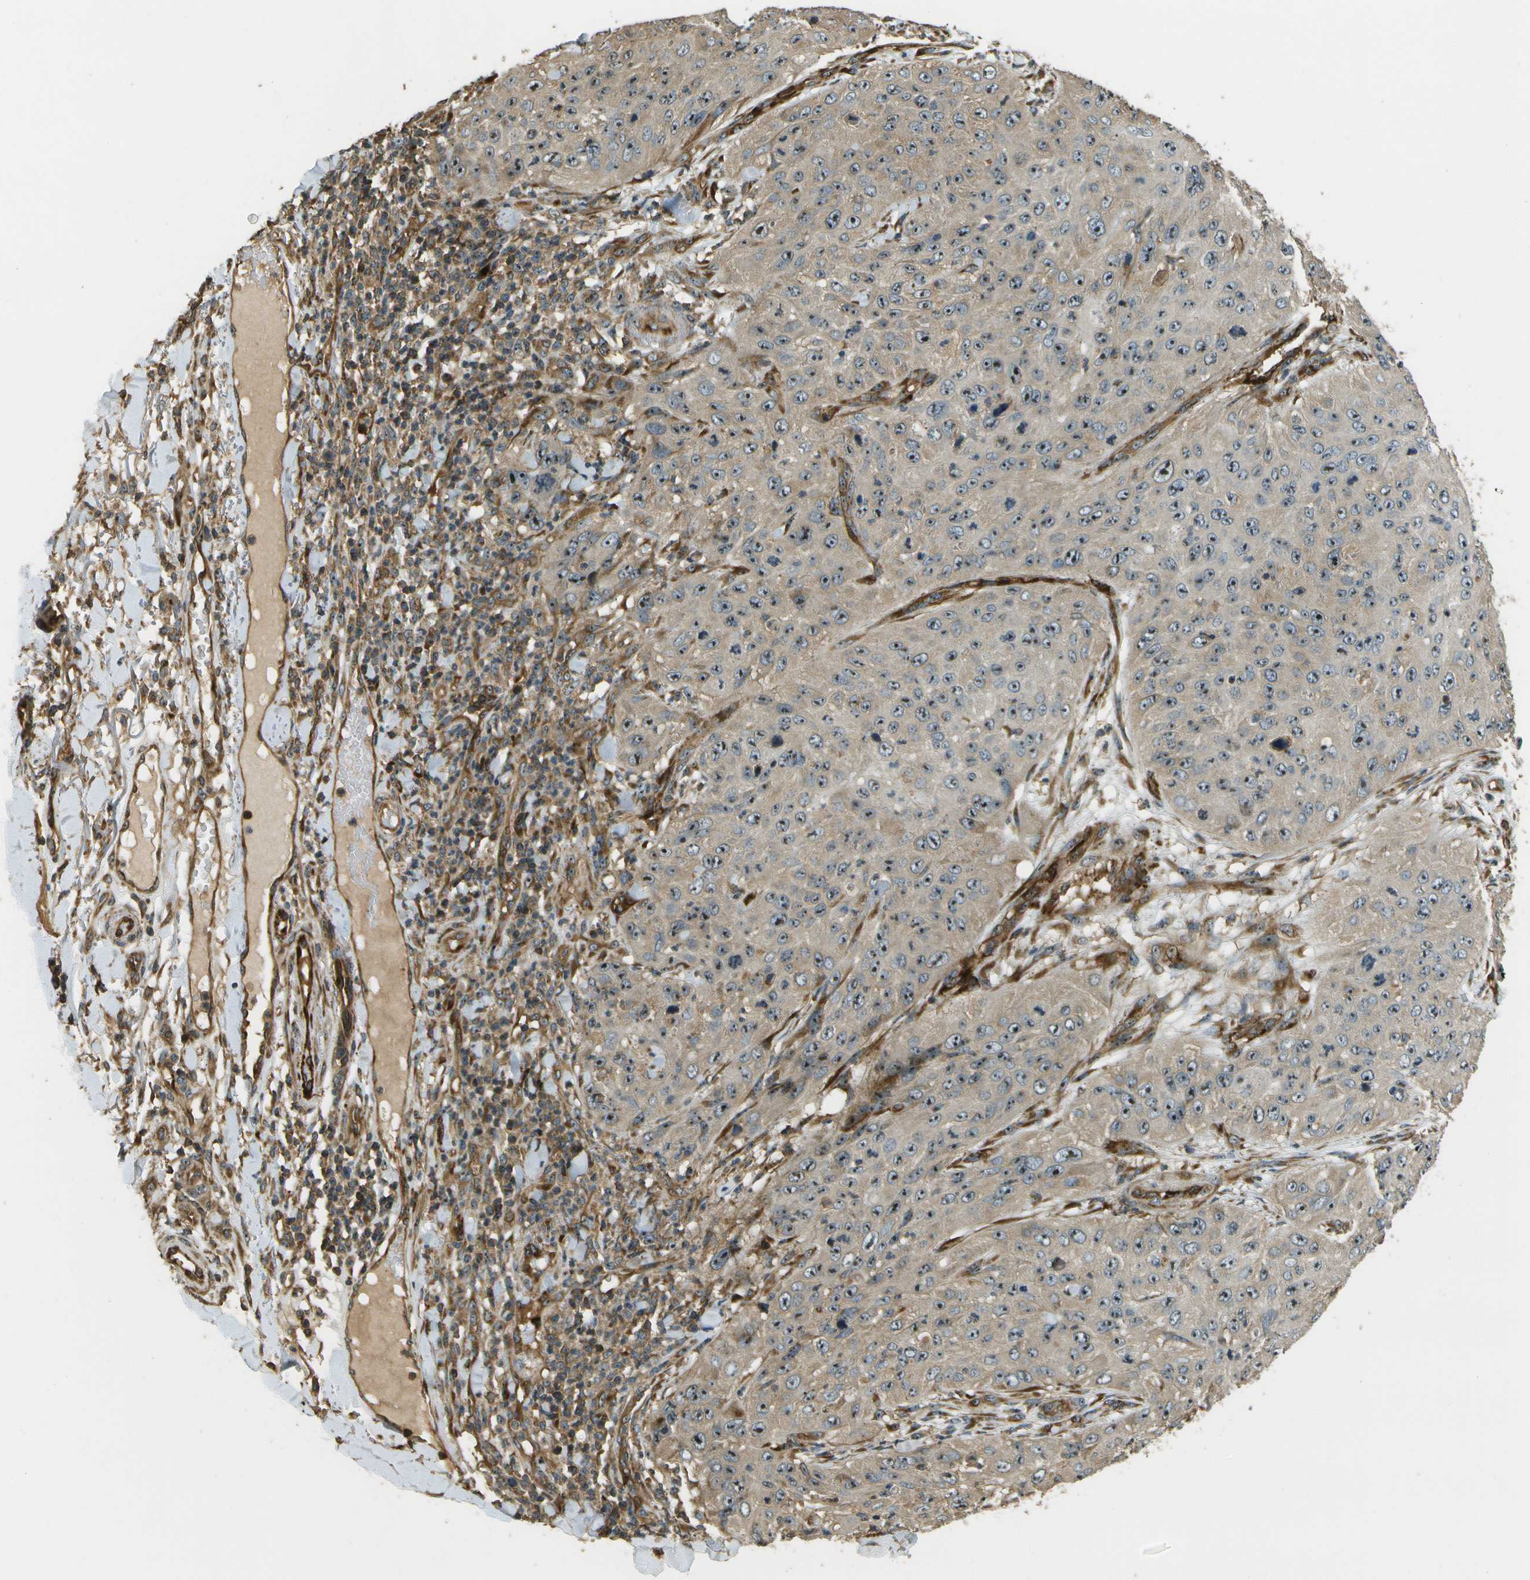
{"staining": {"intensity": "moderate", "quantity": ">75%", "location": "cytoplasmic/membranous,nuclear"}, "tissue": "skin cancer", "cell_type": "Tumor cells", "image_type": "cancer", "snomed": [{"axis": "morphology", "description": "Squamous cell carcinoma, NOS"}, {"axis": "topography", "description": "Skin"}], "caption": "The image shows staining of skin cancer, revealing moderate cytoplasmic/membranous and nuclear protein expression (brown color) within tumor cells.", "gene": "LRP12", "patient": {"sex": "female", "age": 80}}